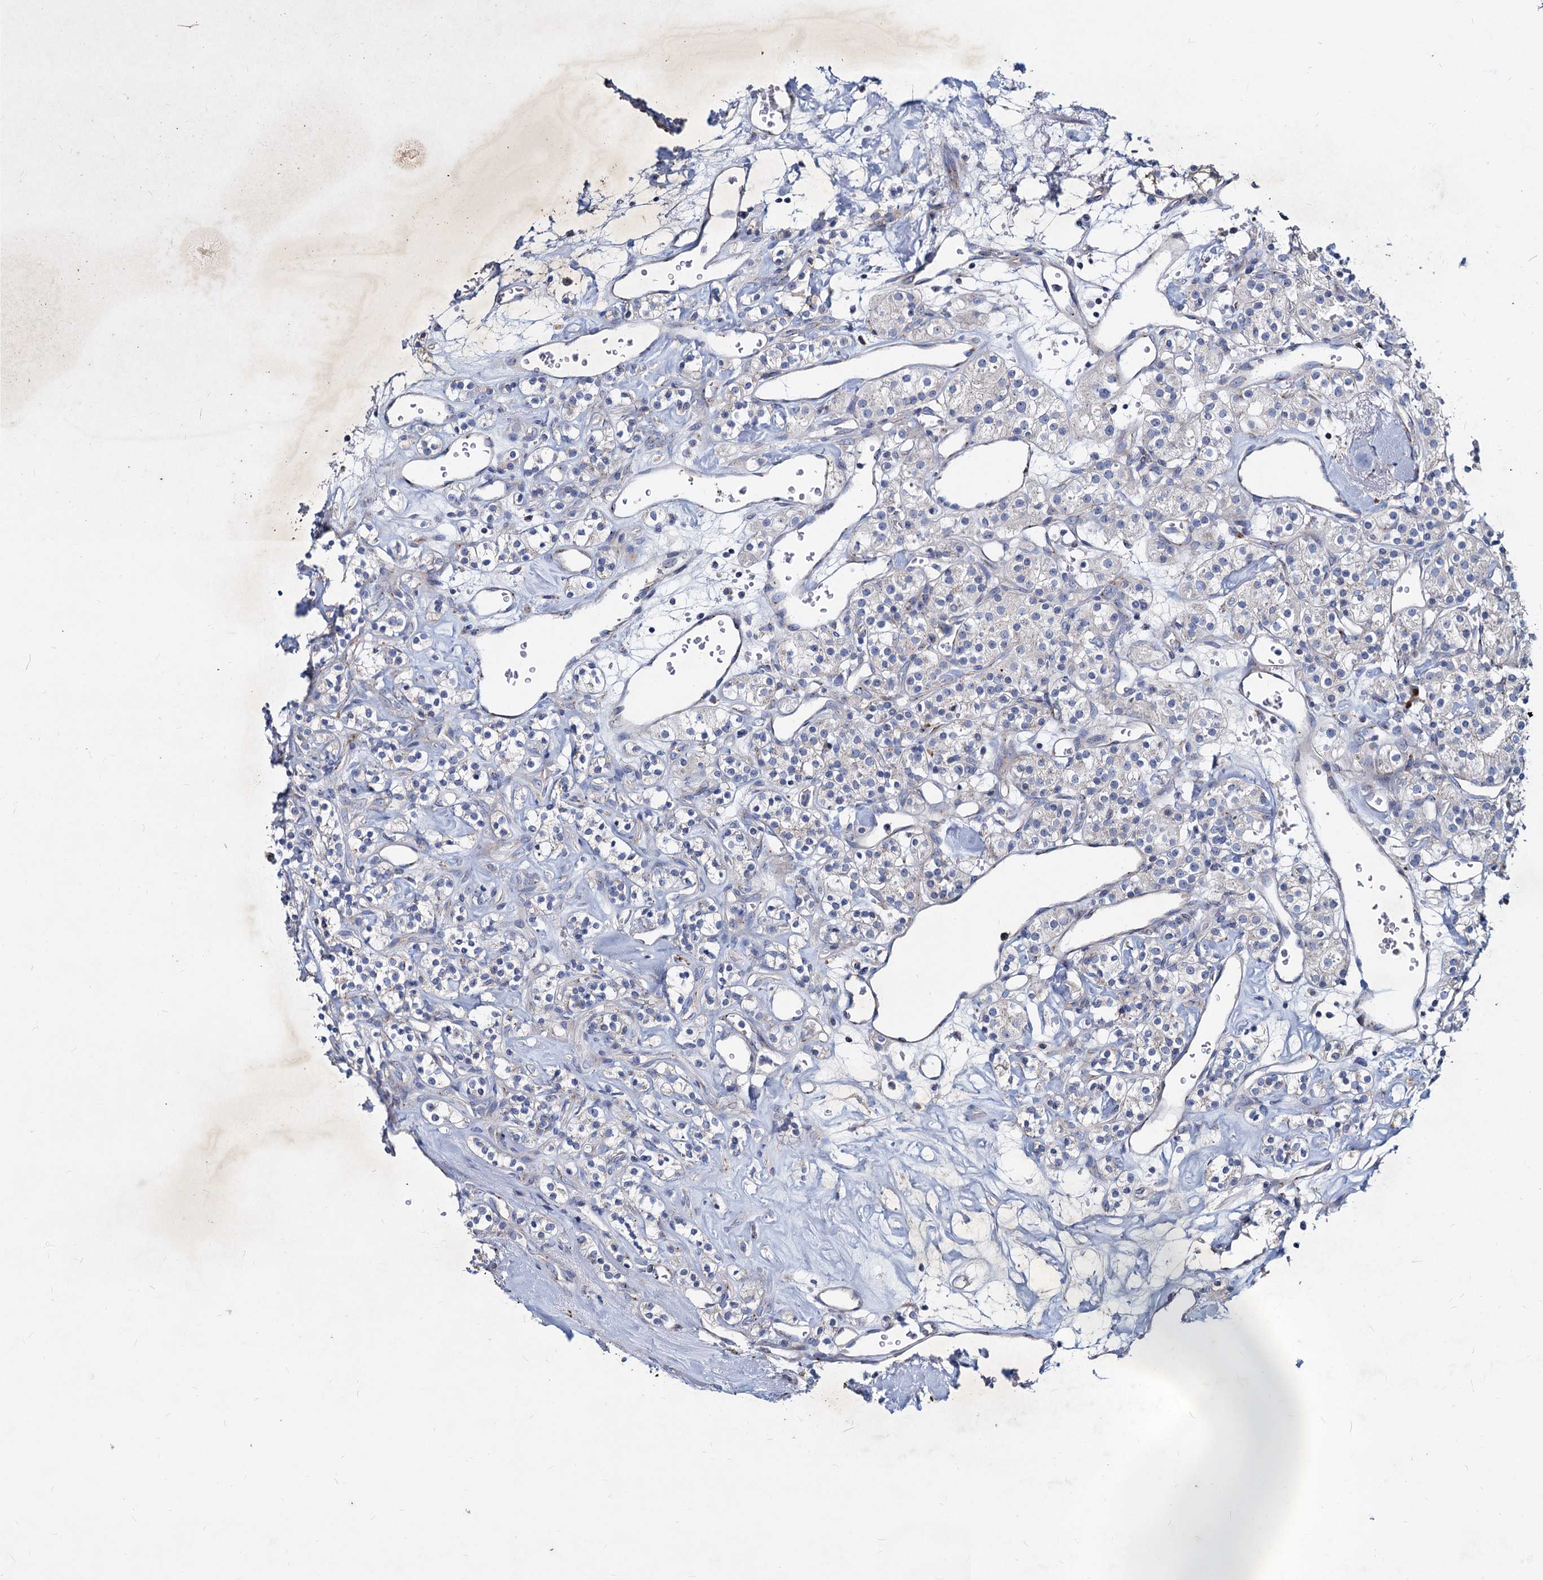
{"staining": {"intensity": "negative", "quantity": "none", "location": "none"}, "tissue": "renal cancer", "cell_type": "Tumor cells", "image_type": "cancer", "snomed": [{"axis": "morphology", "description": "Adenocarcinoma, NOS"}, {"axis": "topography", "description": "Kidney"}], "caption": "The immunohistochemistry micrograph has no significant staining in tumor cells of renal cancer tissue. The staining is performed using DAB brown chromogen with nuclei counter-stained in using hematoxylin.", "gene": "AGBL4", "patient": {"sex": "male", "age": 77}}